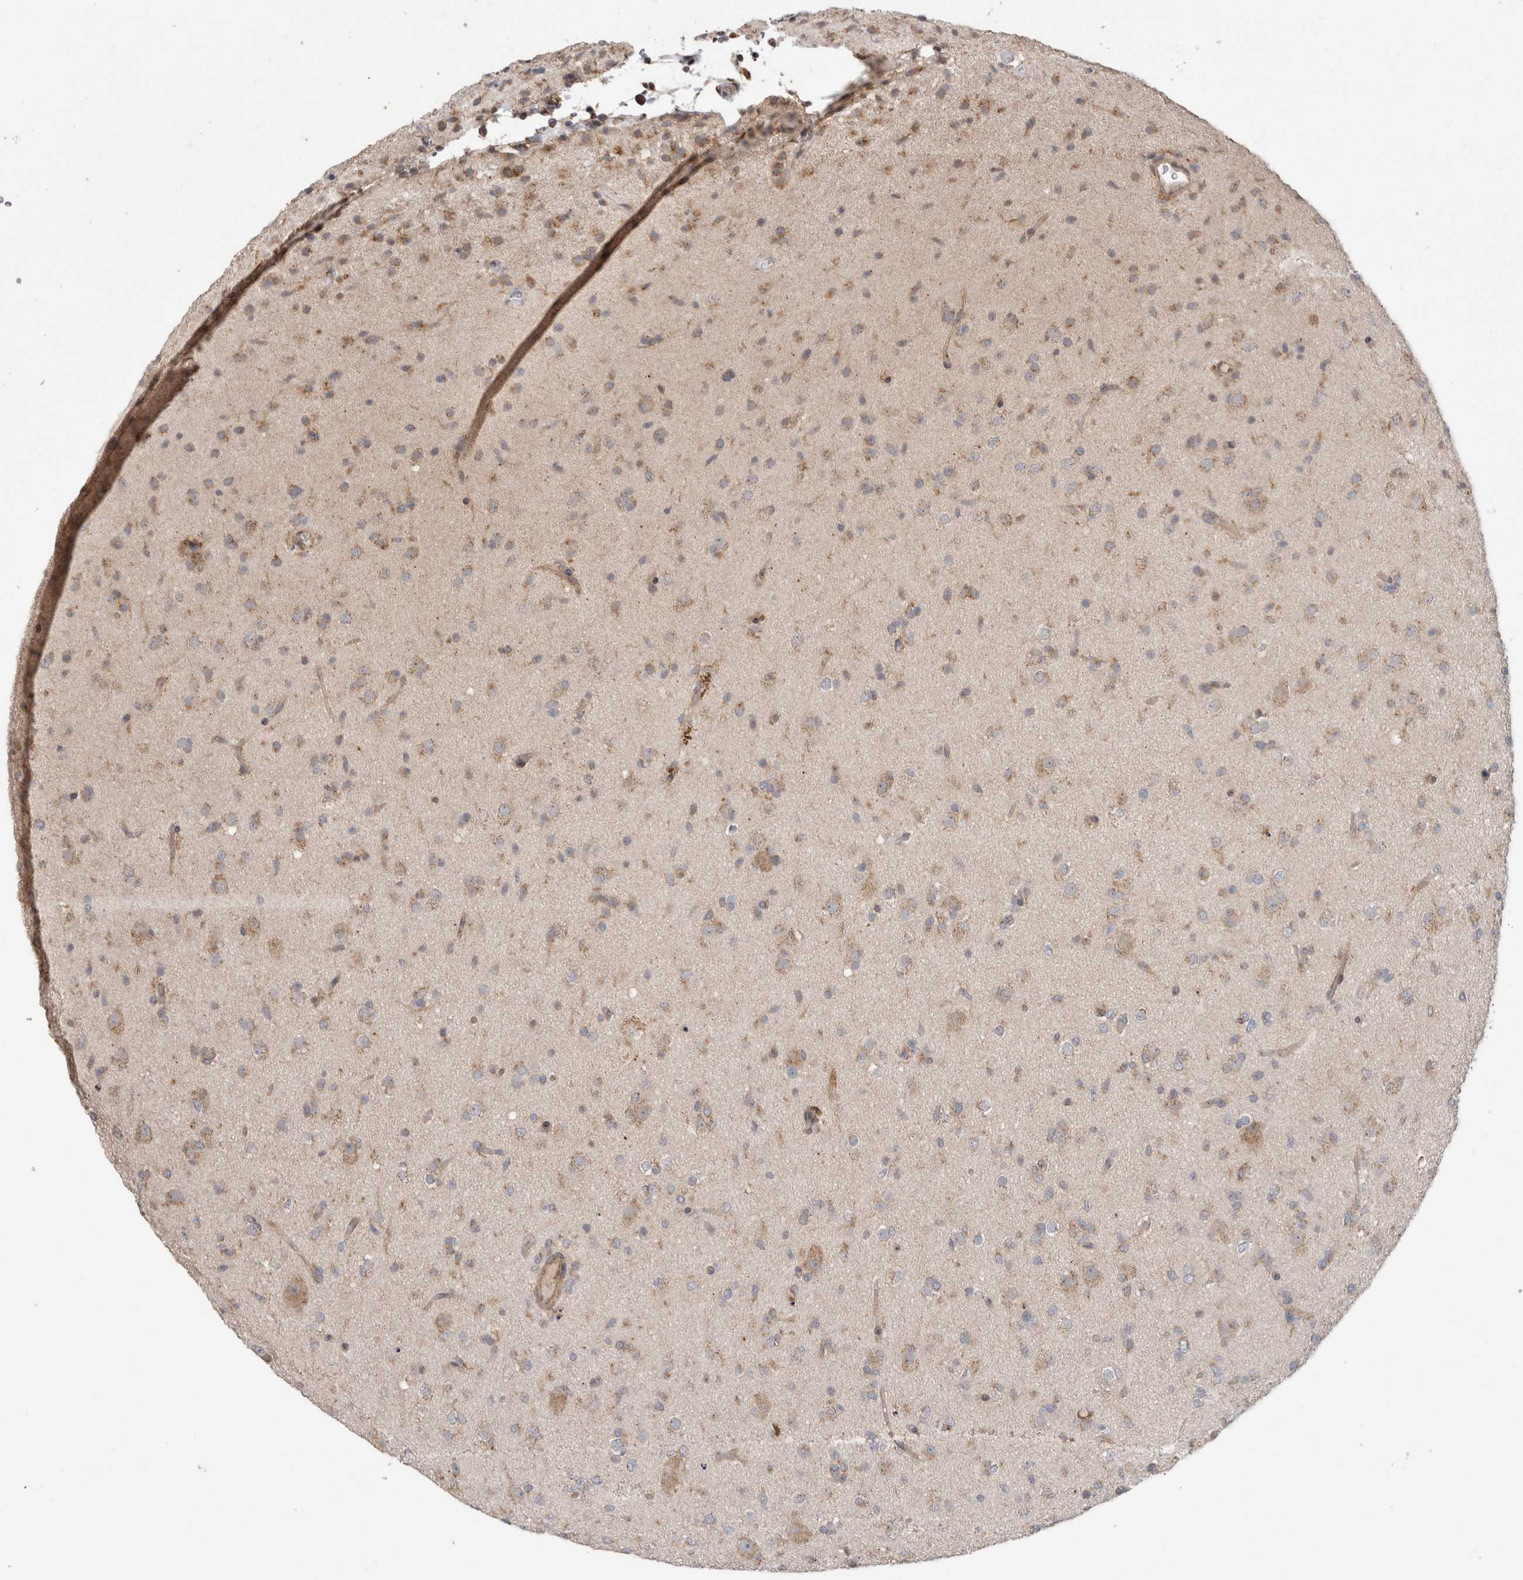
{"staining": {"intensity": "moderate", "quantity": "25%-75%", "location": "cytoplasmic/membranous"}, "tissue": "glioma", "cell_type": "Tumor cells", "image_type": "cancer", "snomed": [{"axis": "morphology", "description": "Glioma, malignant, Low grade"}, {"axis": "topography", "description": "Brain"}], "caption": "Protein analysis of glioma tissue exhibits moderate cytoplasmic/membranous expression in approximately 25%-75% of tumor cells.", "gene": "TRIM5", "patient": {"sex": "male", "age": 65}}